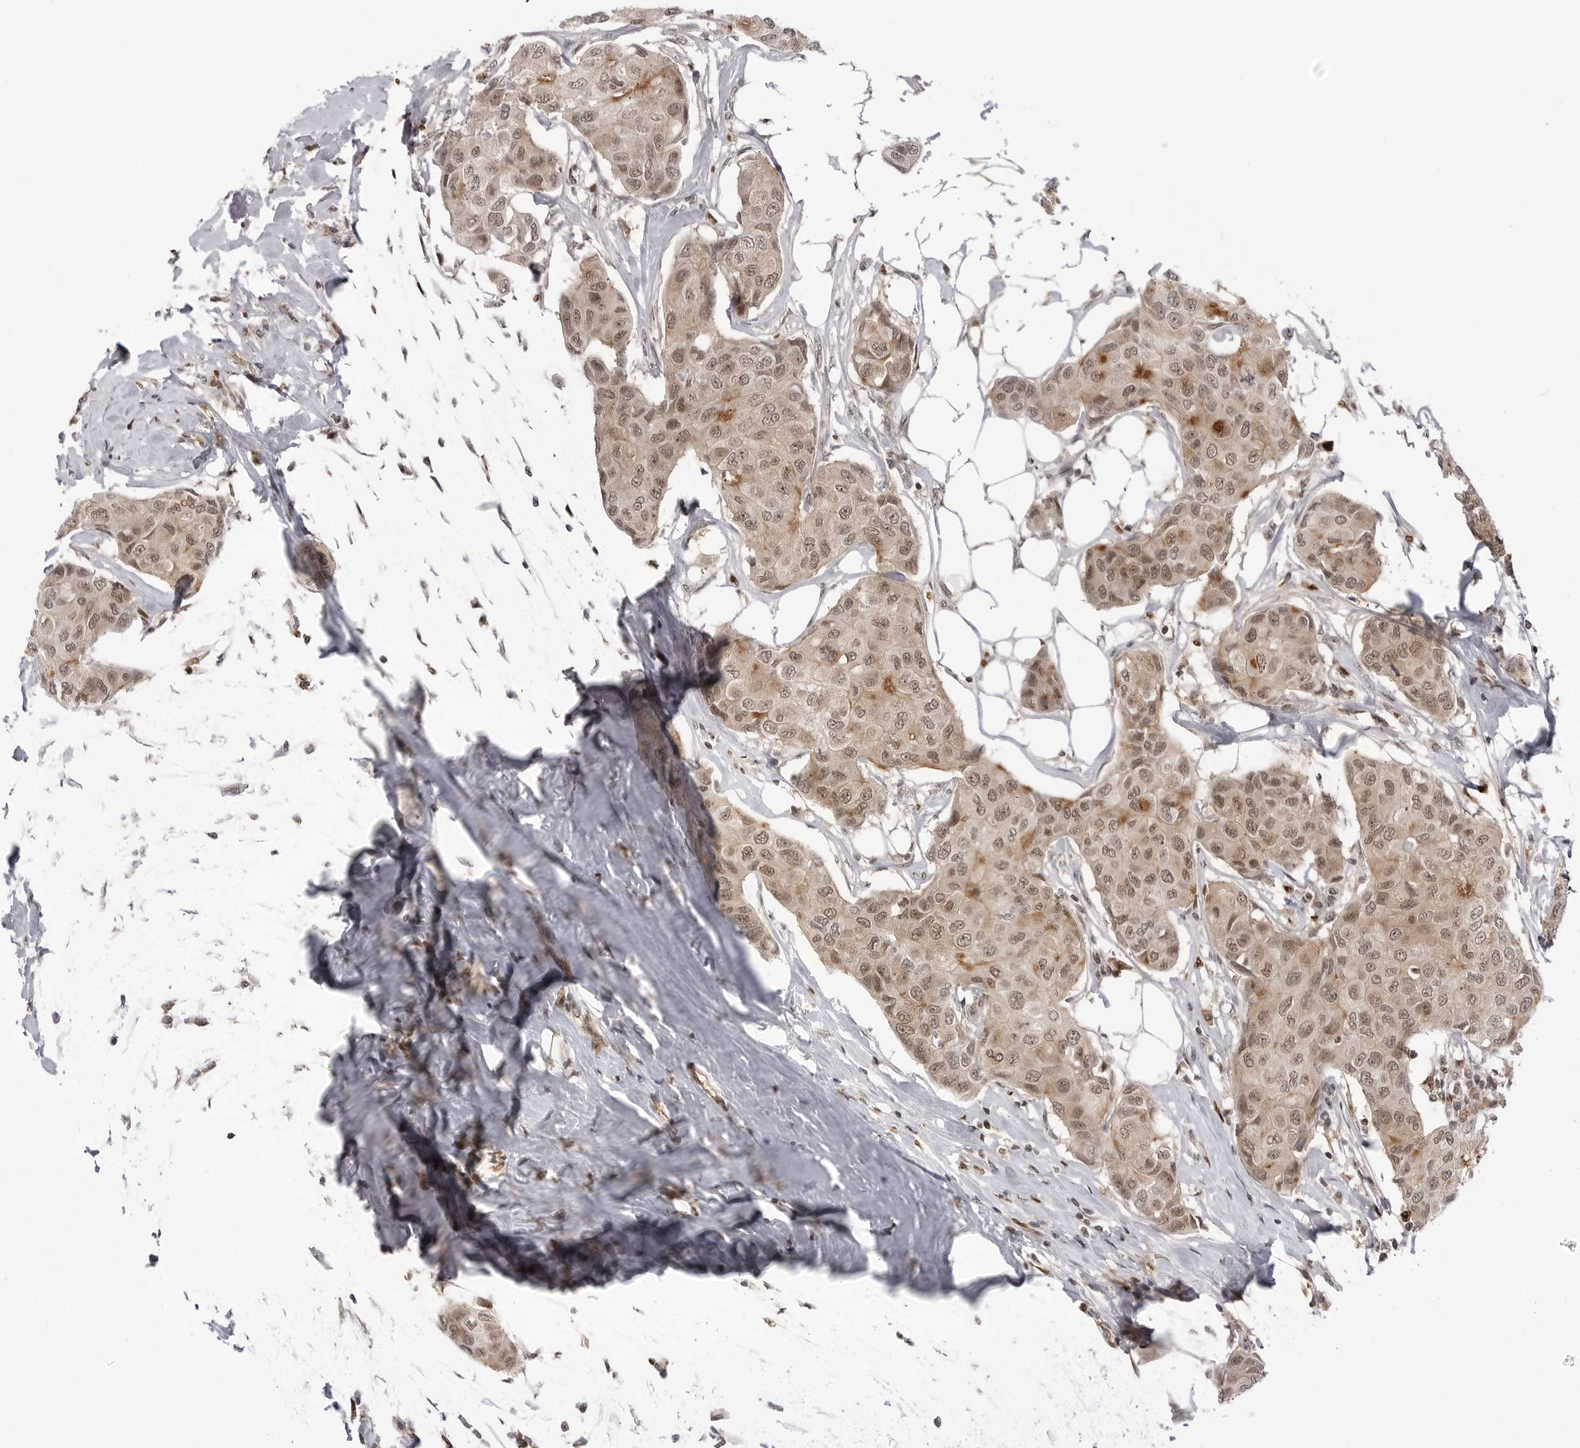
{"staining": {"intensity": "moderate", "quantity": ">75%", "location": "cytoplasmic/membranous,nuclear"}, "tissue": "breast cancer", "cell_type": "Tumor cells", "image_type": "cancer", "snomed": [{"axis": "morphology", "description": "Duct carcinoma"}, {"axis": "topography", "description": "Breast"}], "caption": "Human breast infiltrating ductal carcinoma stained with a brown dye demonstrates moderate cytoplasmic/membranous and nuclear positive positivity in about >75% of tumor cells.", "gene": "PTK2B", "patient": {"sex": "female", "age": 80}}